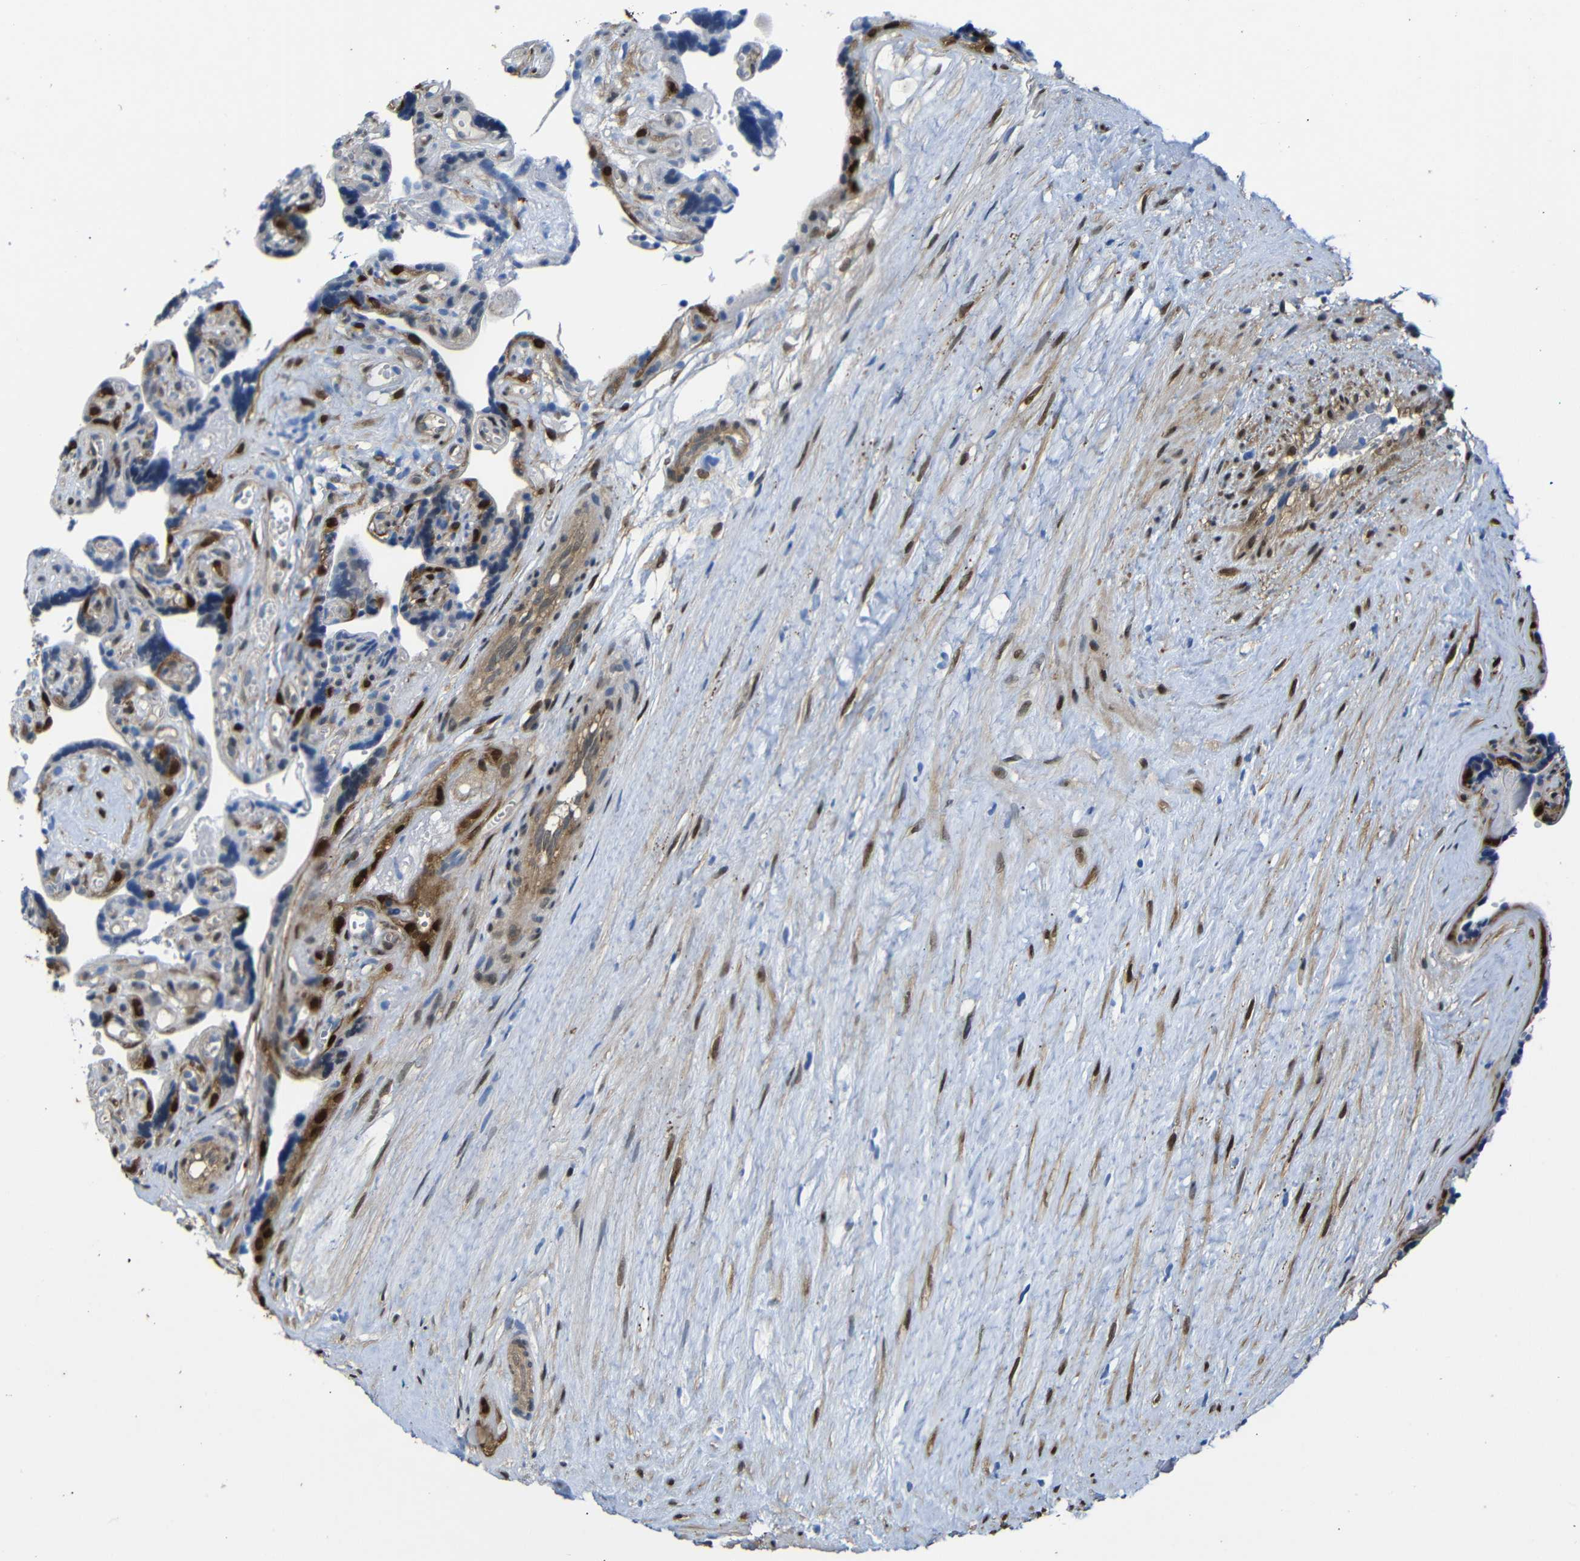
{"staining": {"intensity": "strong", "quantity": "25%-75%", "location": "cytoplasmic/membranous,nuclear"}, "tissue": "placenta", "cell_type": "Trophoblastic cells", "image_type": "normal", "snomed": [{"axis": "morphology", "description": "Normal tissue, NOS"}, {"axis": "topography", "description": "Placenta"}], "caption": "The image shows staining of benign placenta, revealing strong cytoplasmic/membranous,nuclear protein positivity (brown color) within trophoblastic cells. (Stains: DAB (3,3'-diaminobenzidine) in brown, nuclei in blue, Microscopy: brightfield microscopy at high magnification).", "gene": "YAP1", "patient": {"sex": "female", "age": 30}}